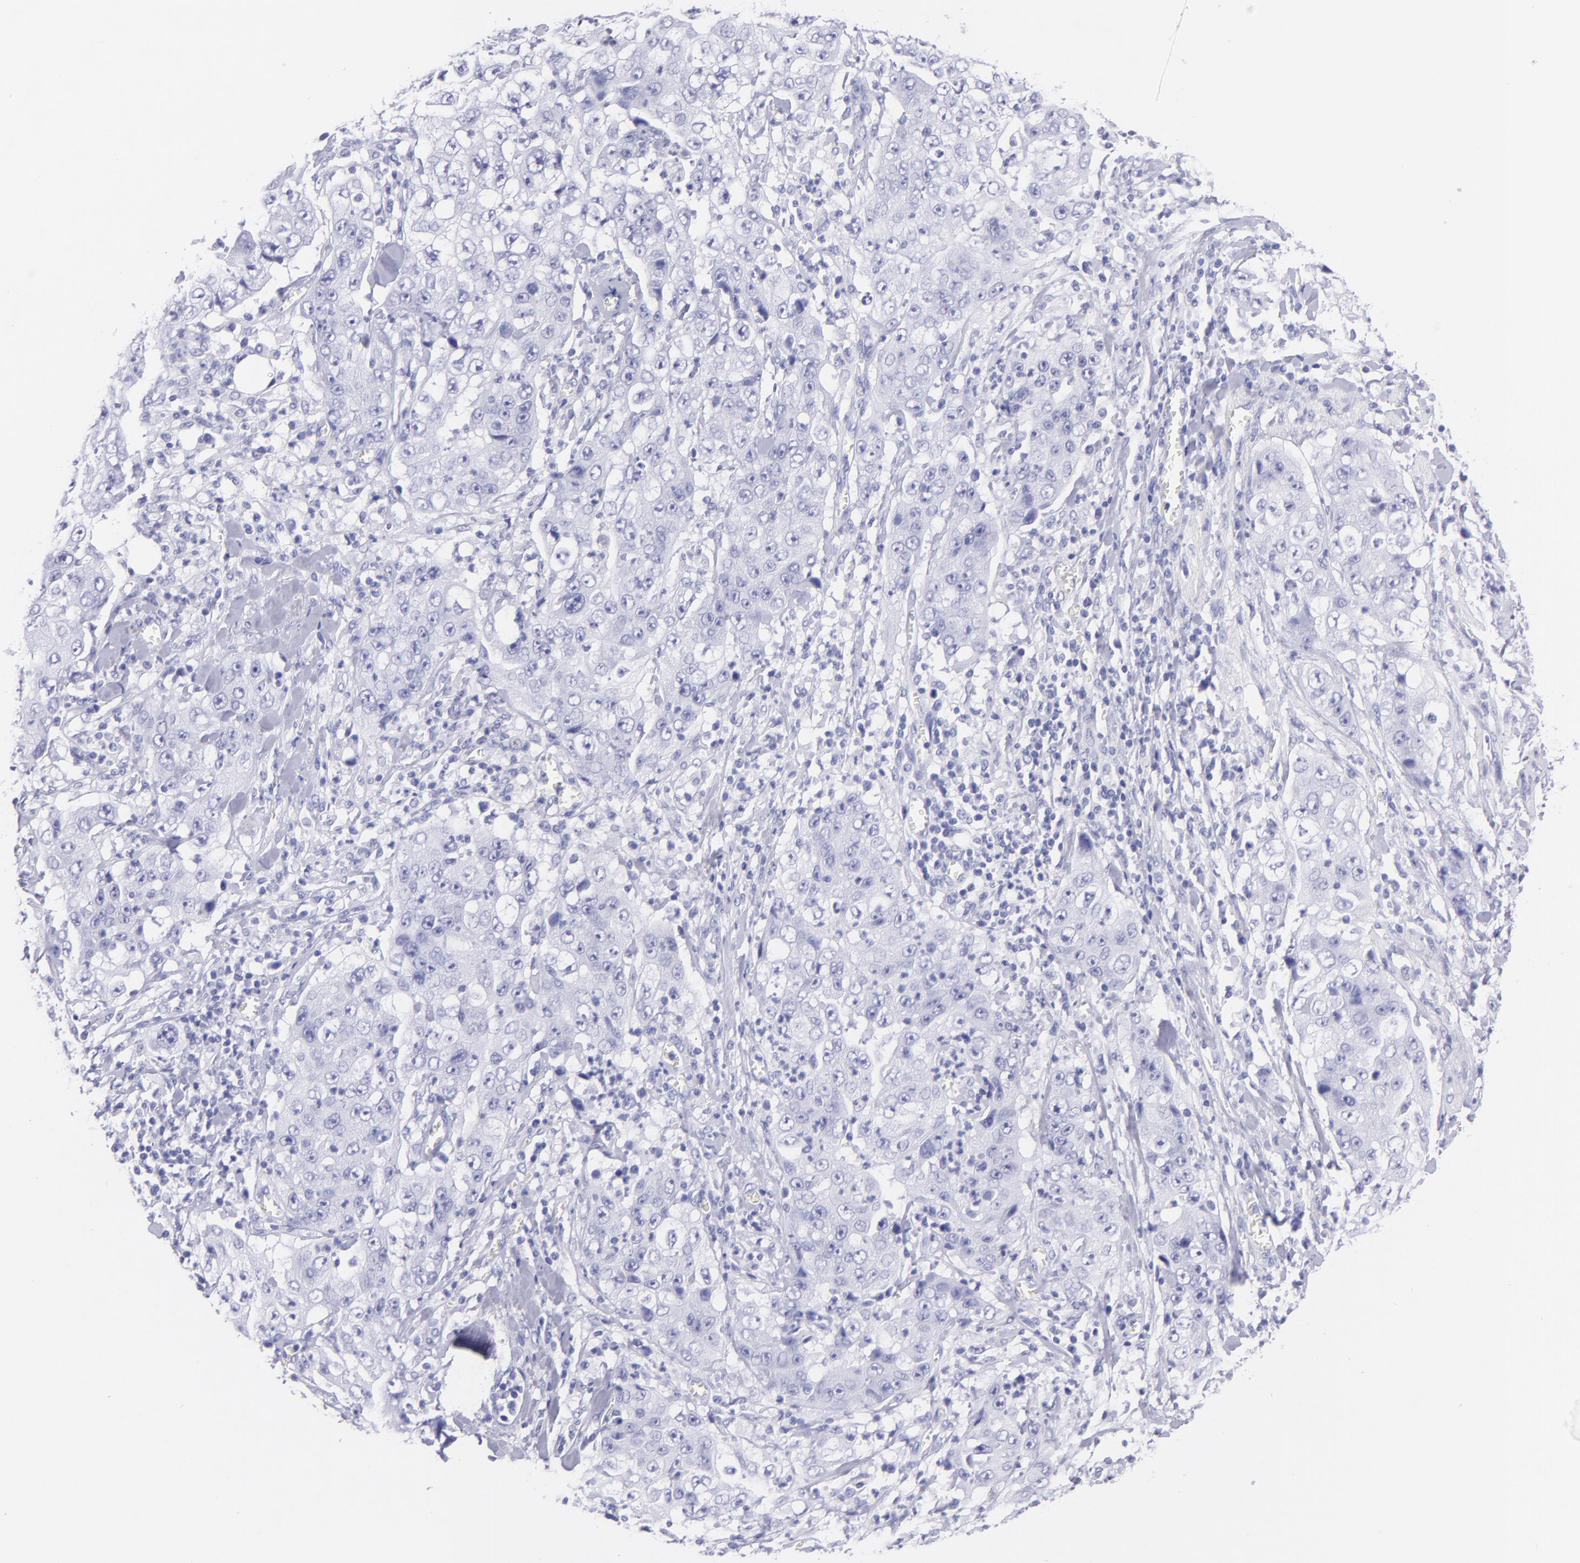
{"staining": {"intensity": "negative", "quantity": "none", "location": "none"}, "tissue": "lung cancer", "cell_type": "Tumor cells", "image_type": "cancer", "snomed": [{"axis": "morphology", "description": "Squamous cell carcinoma, NOS"}, {"axis": "topography", "description": "Lung"}], "caption": "Immunohistochemistry of lung squamous cell carcinoma exhibits no staining in tumor cells.", "gene": "CNP", "patient": {"sex": "male", "age": 64}}